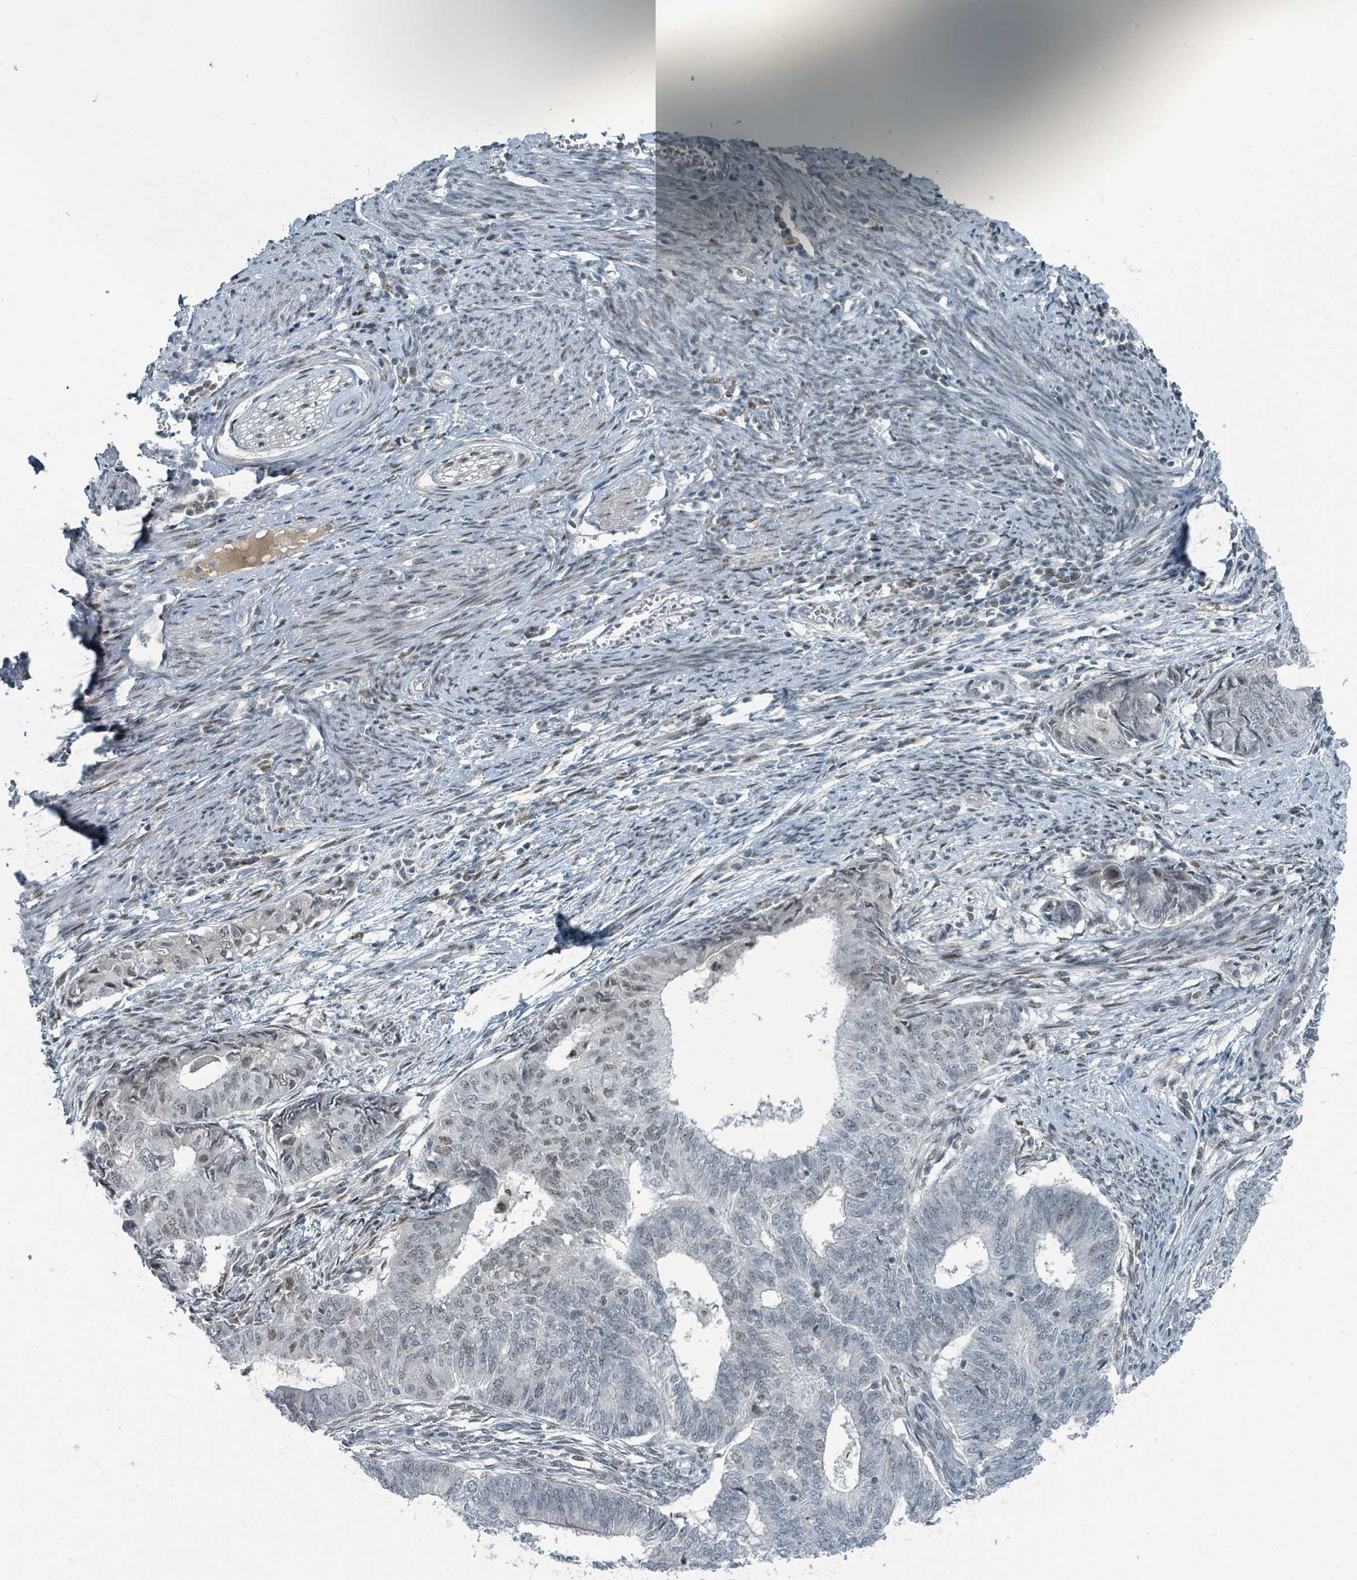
{"staining": {"intensity": "weak", "quantity": "<25%", "location": "nuclear"}, "tissue": "endometrial cancer", "cell_type": "Tumor cells", "image_type": "cancer", "snomed": [{"axis": "morphology", "description": "Adenocarcinoma, NOS"}, {"axis": "topography", "description": "Endometrium"}], "caption": "DAB immunohistochemical staining of human endometrial cancer reveals no significant expression in tumor cells.", "gene": "UCK1", "patient": {"sex": "female", "age": 62}}